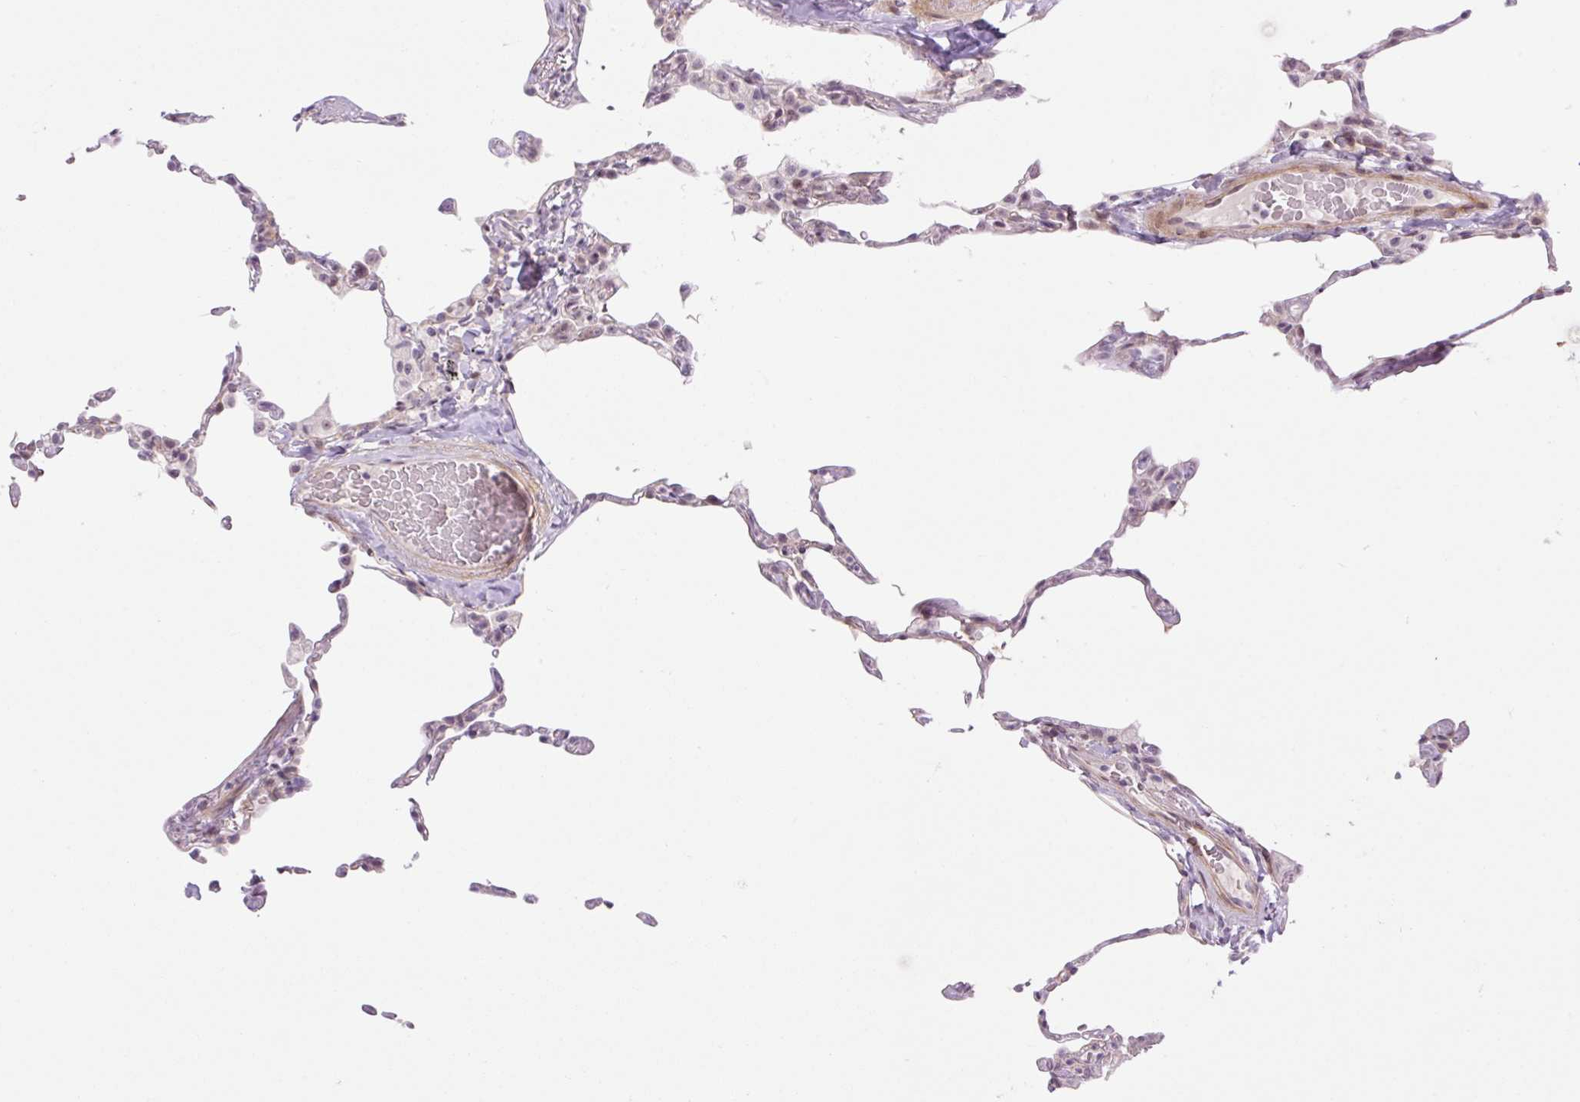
{"staining": {"intensity": "weak", "quantity": "25%-75%", "location": "cytoplasmic/membranous"}, "tissue": "lung", "cell_type": "Alveolar cells", "image_type": "normal", "snomed": [{"axis": "morphology", "description": "Normal tissue, NOS"}, {"axis": "topography", "description": "Lung"}], "caption": "Lung stained for a protein exhibits weak cytoplasmic/membranous positivity in alveolar cells. (IHC, brightfield microscopy, high magnification).", "gene": "ENSG00000268750", "patient": {"sex": "female", "age": 57}}